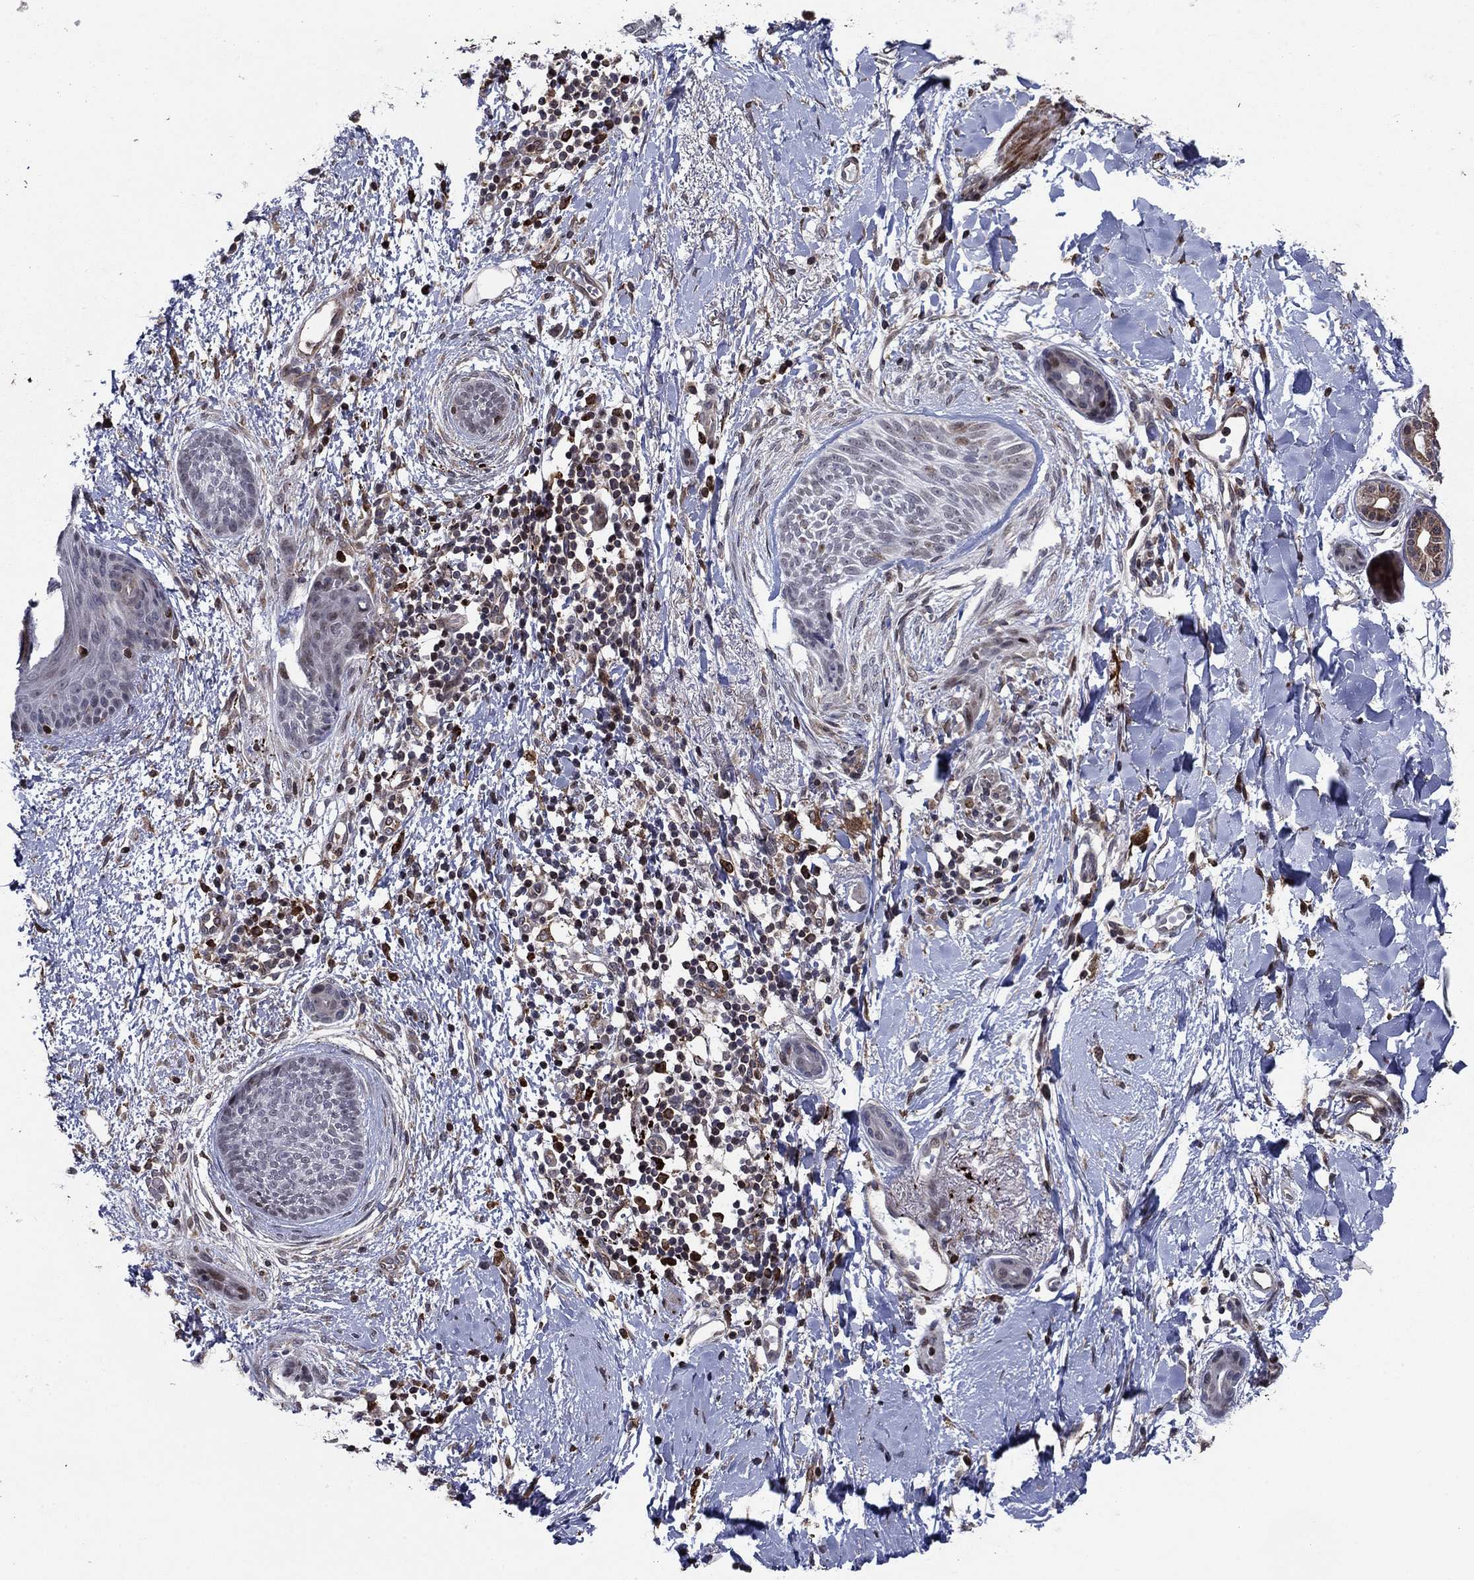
{"staining": {"intensity": "weak", "quantity": "<25%", "location": "cytoplasmic/membranous"}, "tissue": "skin cancer", "cell_type": "Tumor cells", "image_type": "cancer", "snomed": [{"axis": "morphology", "description": "Basal cell carcinoma"}, {"axis": "topography", "description": "Skin"}], "caption": "An image of skin cancer stained for a protein displays no brown staining in tumor cells.", "gene": "DHRS7", "patient": {"sex": "female", "age": 65}}